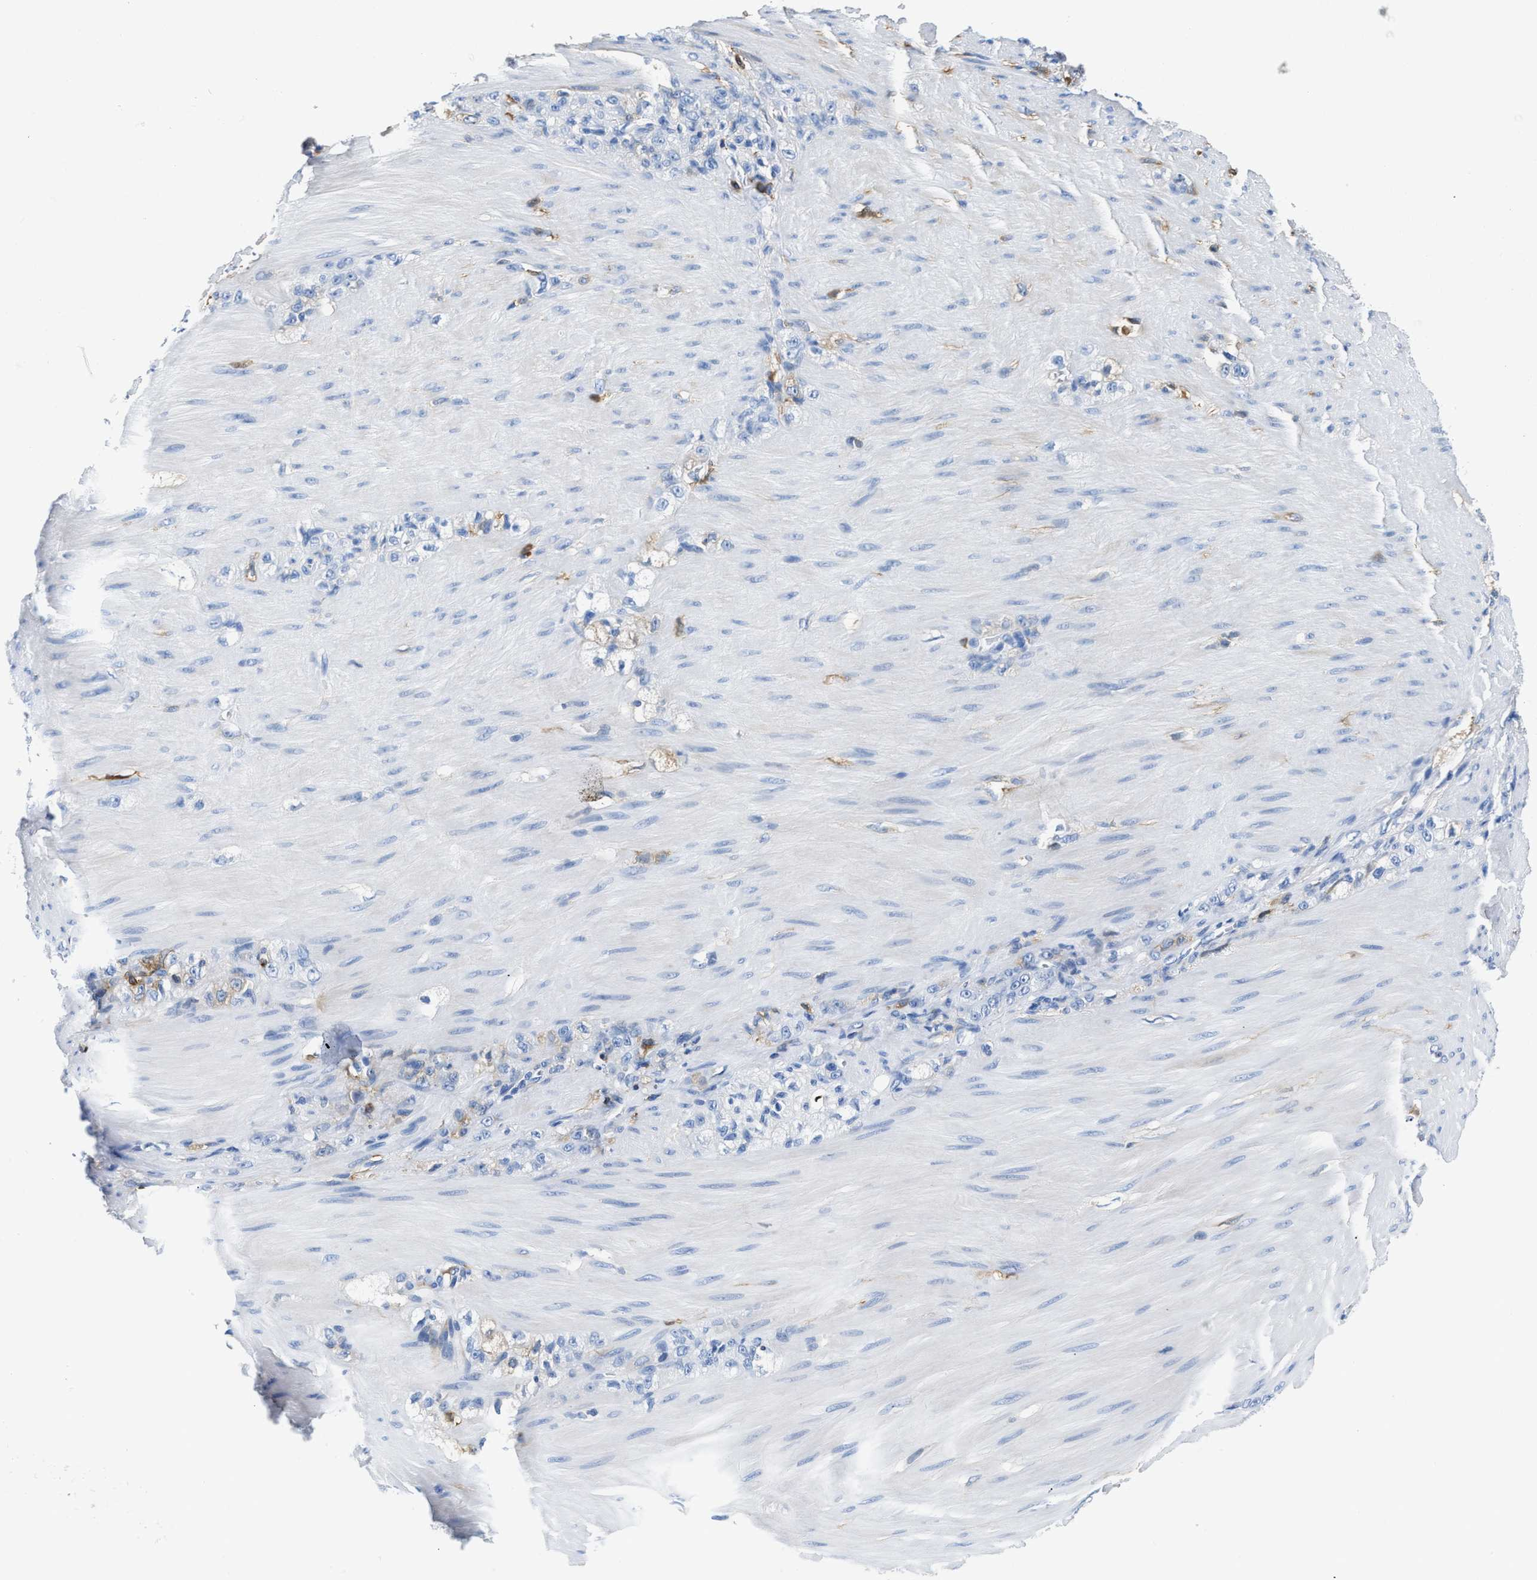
{"staining": {"intensity": "weak", "quantity": "<25%", "location": "cytoplasmic/membranous"}, "tissue": "stomach cancer", "cell_type": "Tumor cells", "image_type": "cancer", "snomed": [{"axis": "morphology", "description": "Normal tissue, NOS"}, {"axis": "morphology", "description": "Adenocarcinoma, NOS"}, {"axis": "topography", "description": "Stomach"}], "caption": "Immunohistochemical staining of stomach cancer reveals no significant staining in tumor cells. (DAB (3,3'-diaminobenzidine) immunohistochemistry (IHC) visualized using brightfield microscopy, high magnification).", "gene": "GC", "patient": {"sex": "male", "age": 82}}